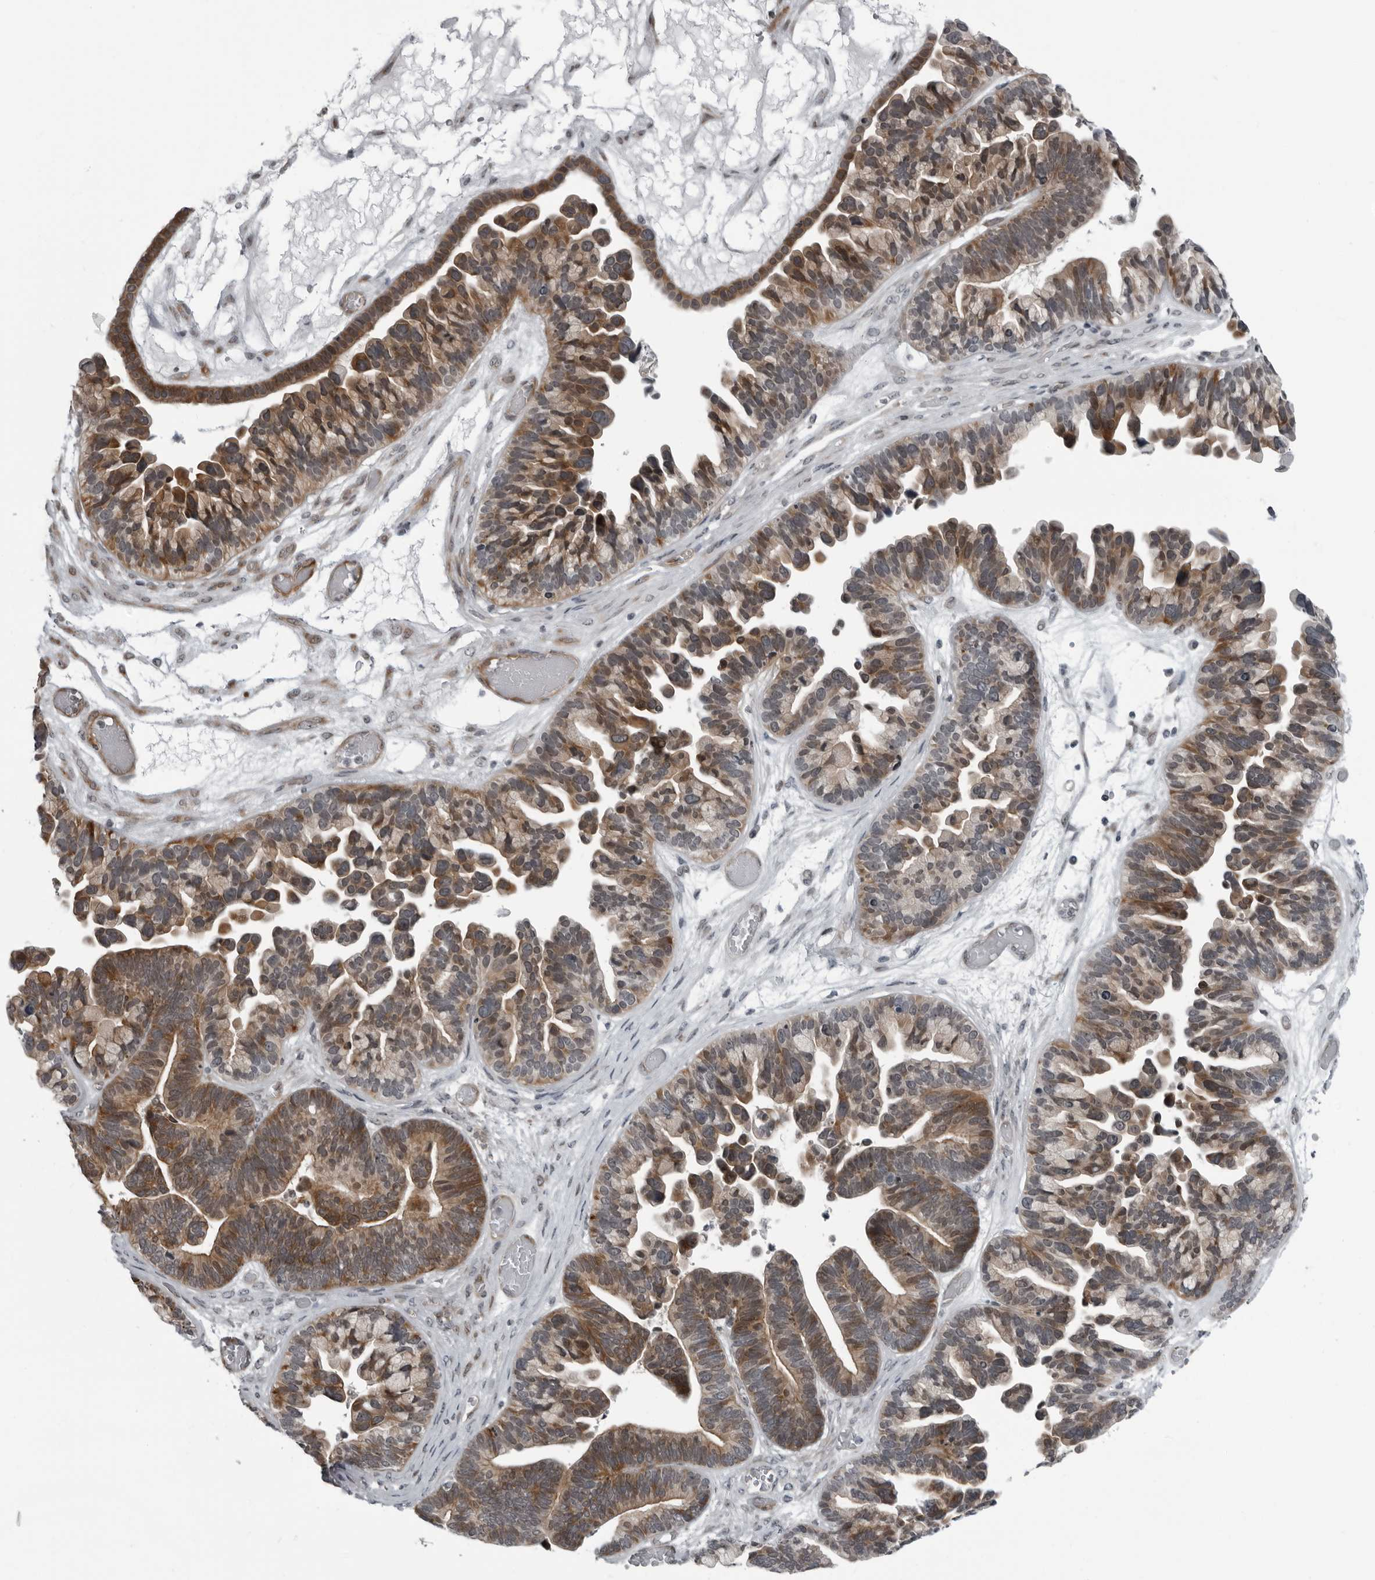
{"staining": {"intensity": "moderate", "quantity": ">75%", "location": "cytoplasmic/membranous"}, "tissue": "ovarian cancer", "cell_type": "Tumor cells", "image_type": "cancer", "snomed": [{"axis": "morphology", "description": "Cystadenocarcinoma, serous, NOS"}, {"axis": "topography", "description": "Ovary"}], "caption": "A brown stain labels moderate cytoplasmic/membranous expression of a protein in human ovarian serous cystadenocarcinoma tumor cells.", "gene": "FAM102B", "patient": {"sex": "female", "age": 56}}